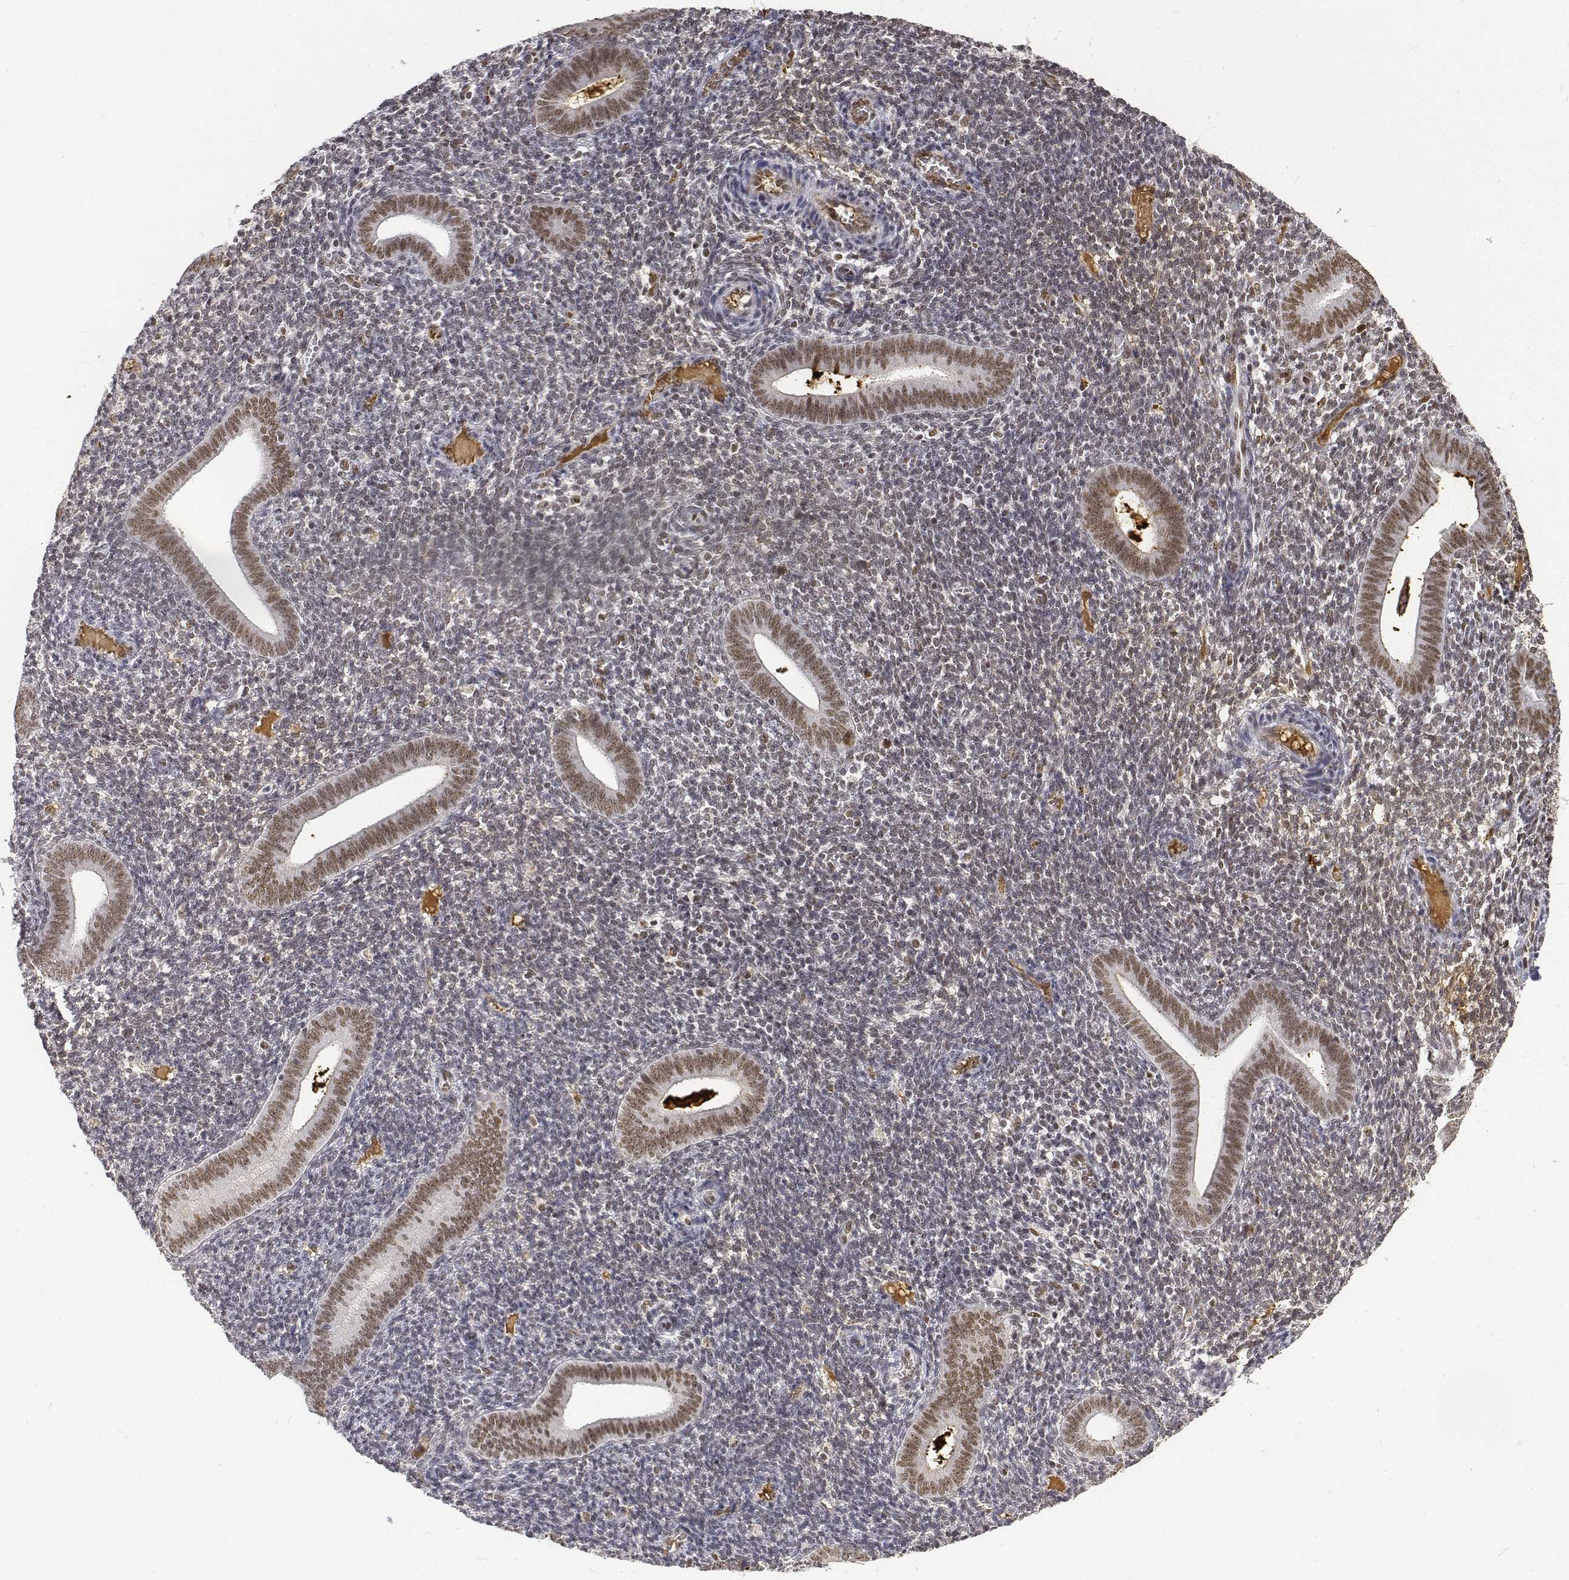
{"staining": {"intensity": "weak", "quantity": "25%-75%", "location": "nuclear"}, "tissue": "endometrium", "cell_type": "Cells in endometrial stroma", "image_type": "normal", "snomed": [{"axis": "morphology", "description": "Normal tissue, NOS"}, {"axis": "topography", "description": "Endometrium"}], "caption": "Protein expression analysis of normal endometrium exhibits weak nuclear expression in about 25%-75% of cells in endometrial stroma. The staining is performed using DAB (3,3'-diaminobenzidine) brown chromogen to label protein expression. The nuclei are counter-stained blue using hematoxylin.", "gene": "ATRX", "patient": {"sex": "female", "age": 25}}